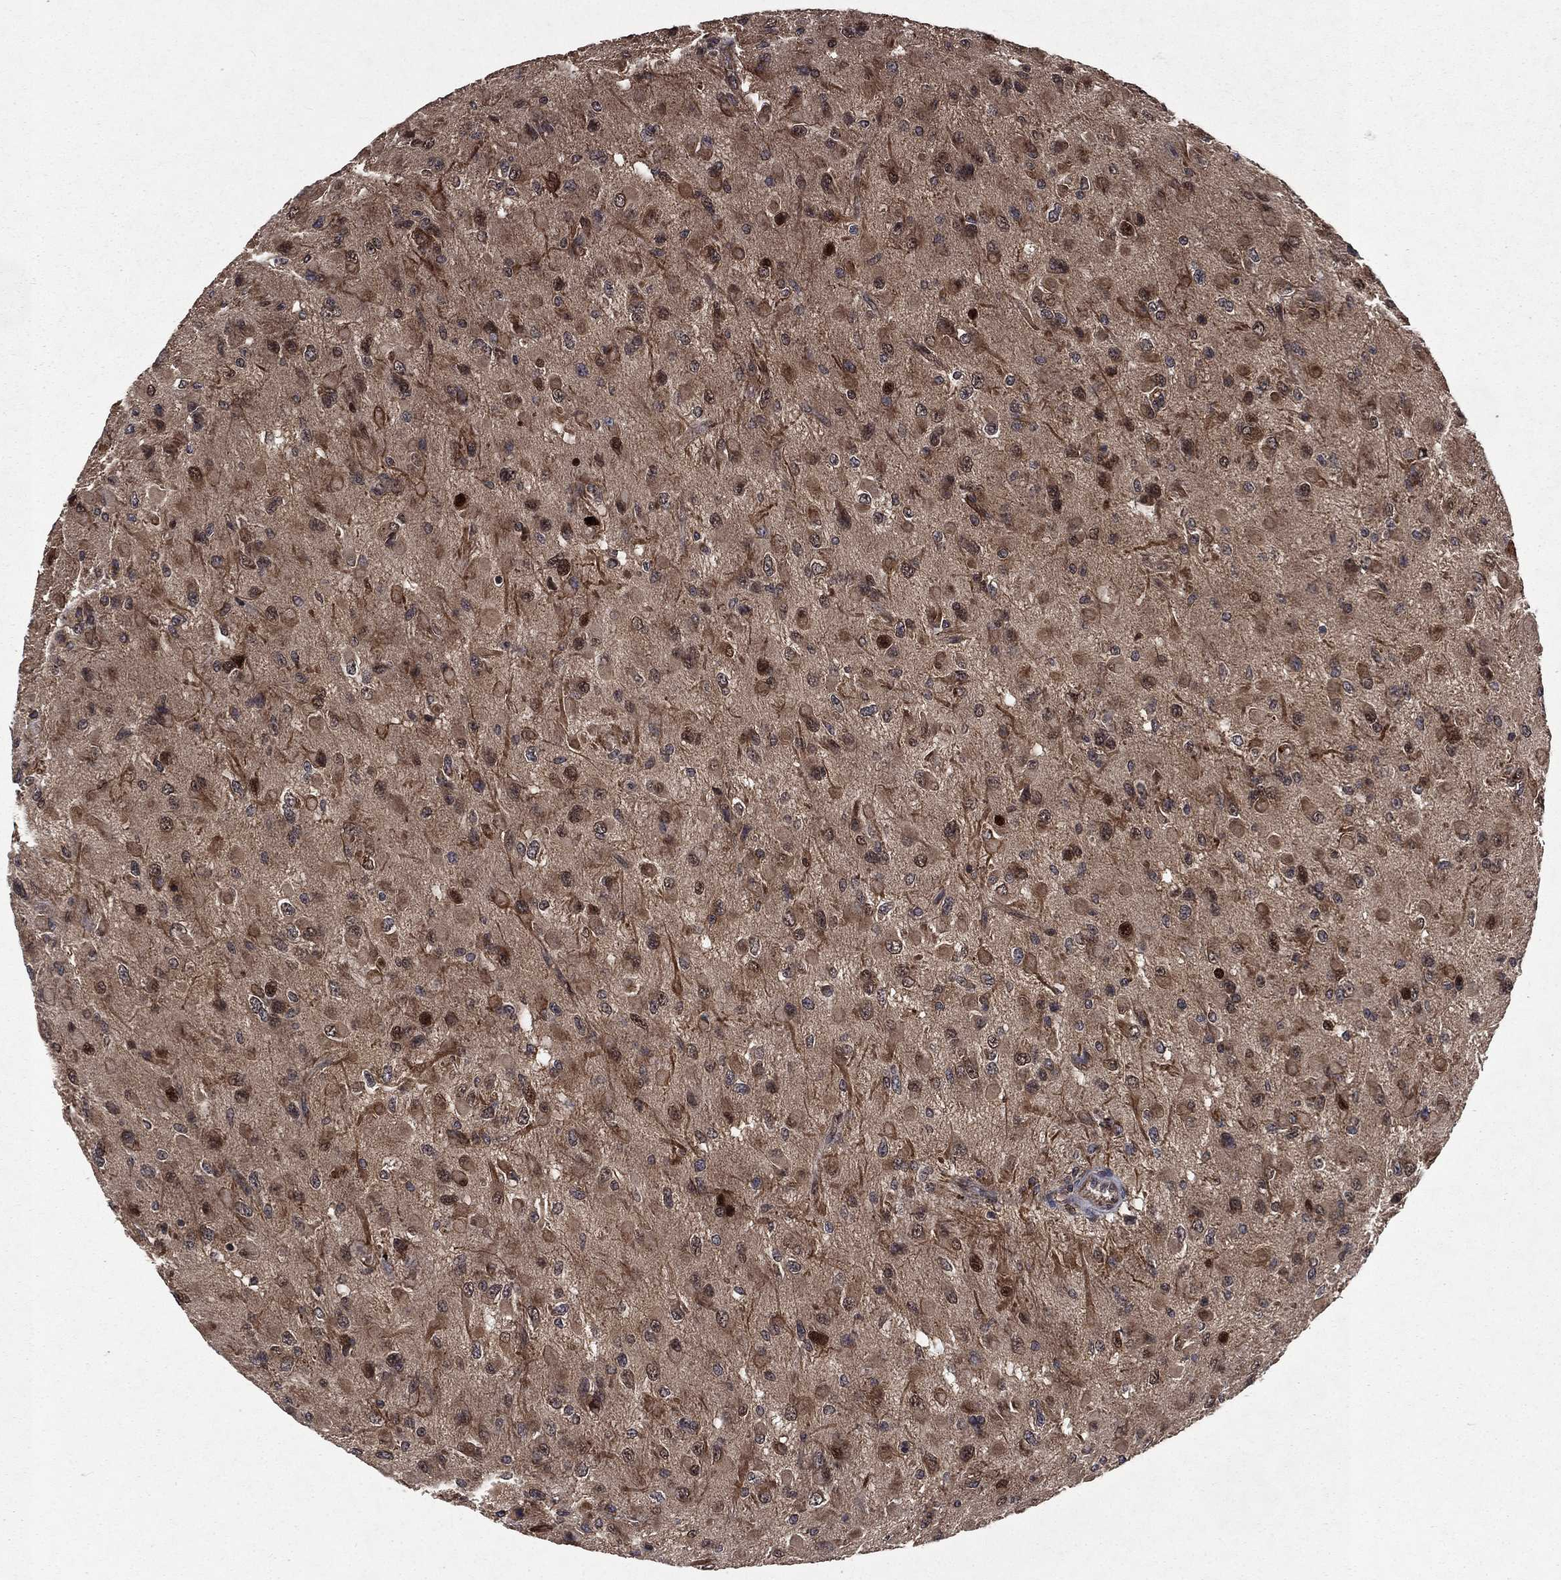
{"staining": {"intensity": "moderate", "quantity": ">75%", "location": "cytoplasmic/membranous"}, "tissue": "glioma", "cell_type": "Tumor cells", "image_type": "cancer", "snomed": [{"axis": "morphology", "description": "Glioma, malignant, High grade"}, {"axis": "topography", "description": "Cerebral cortex"}], "caption": "Malignant glioma (high-grade) stained for a protein demonstrates moderate cytoplasmic/membranous positivity in tumor cells.", "gene": "LENG8", "patient": {"sex": "male", "age": 35}}